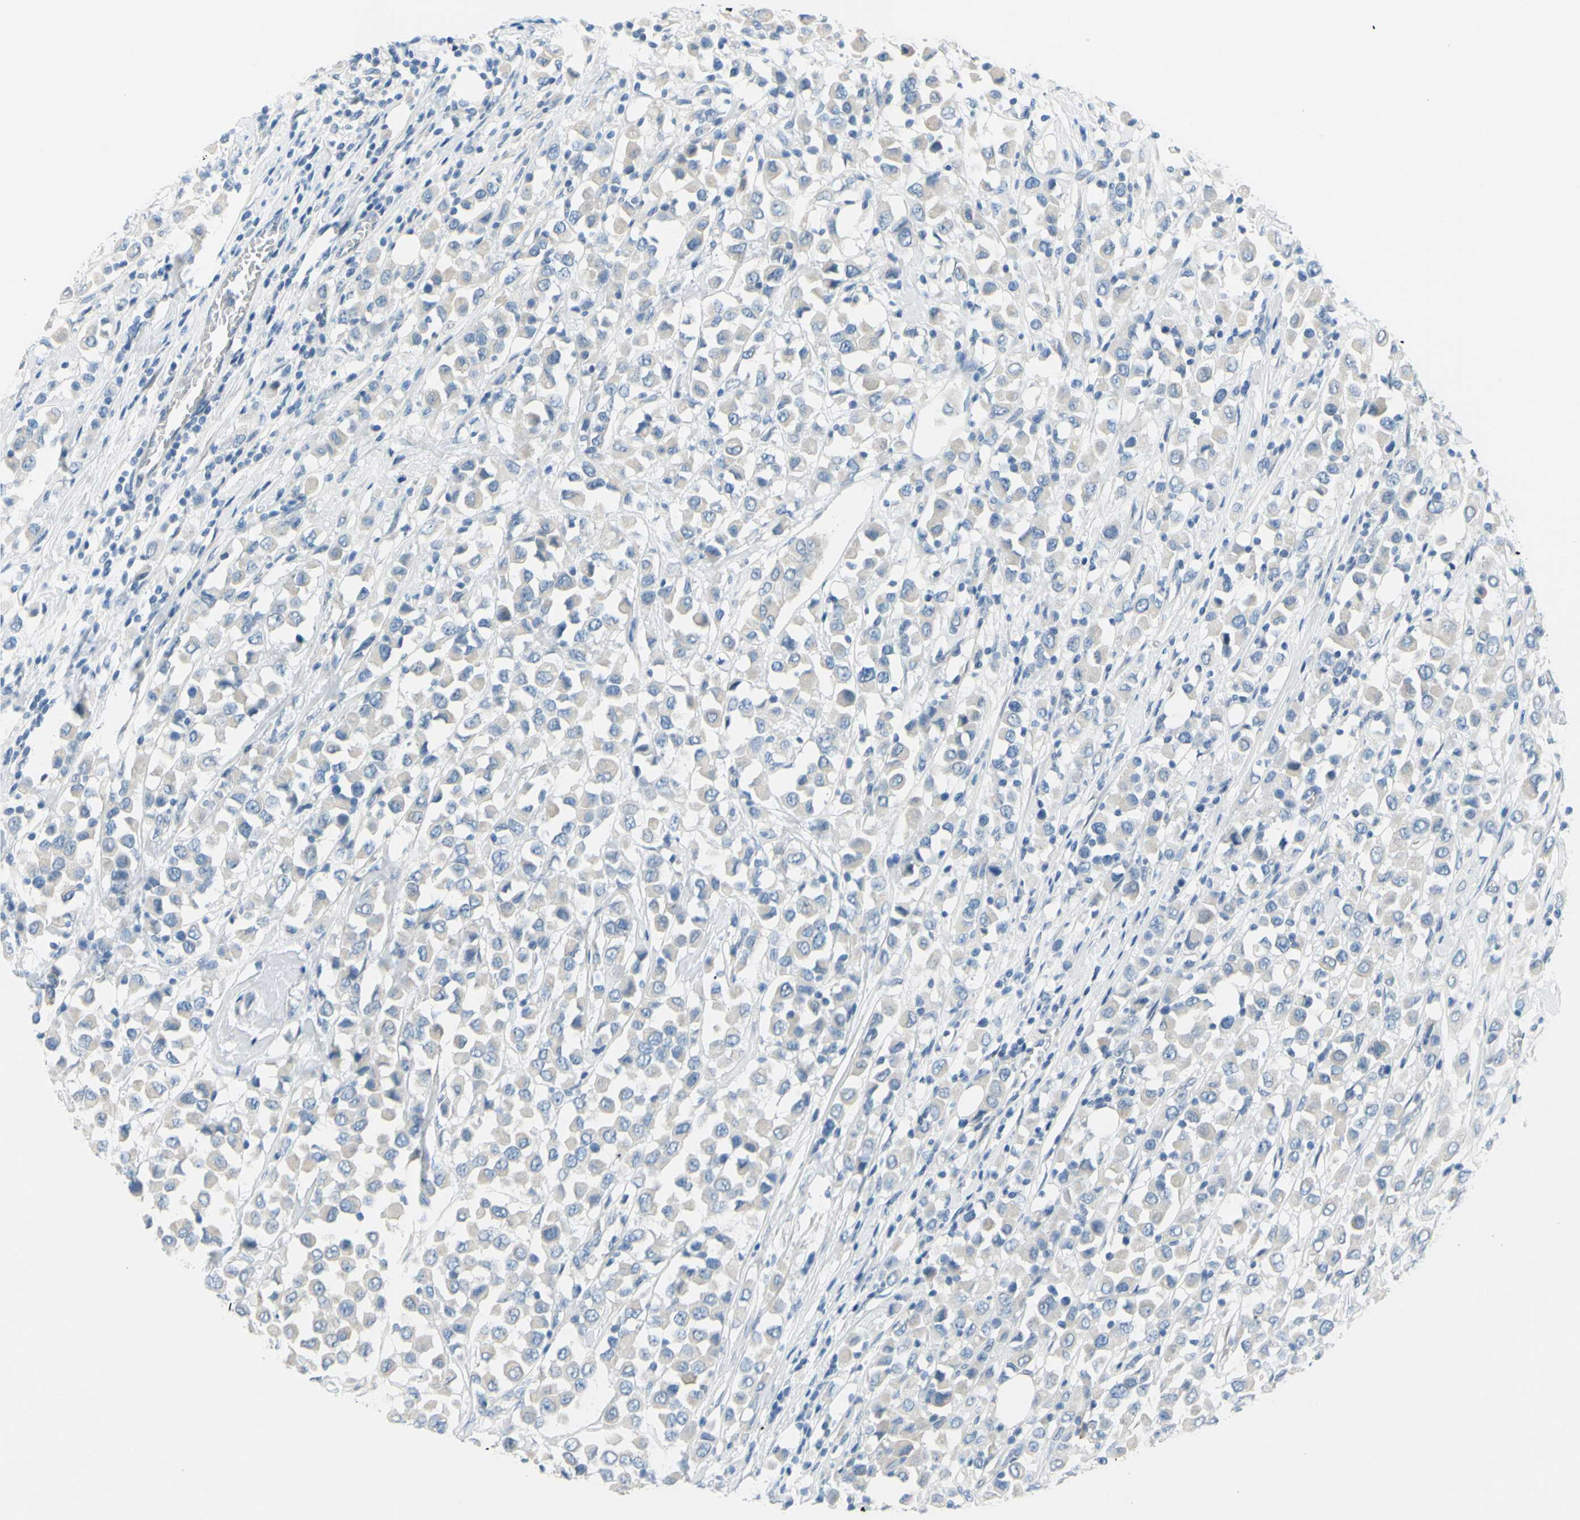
{"staining": {"intensity": "negative", "quantity": "none", "location": "none"}, "tissue": "breast cancer", "cell_type": "Tumor cells", "image_type": "cancer", "snomed": [{"axis": "morphology", "description": "Duct carcinoma"}, {"axis": "topography", "description": "Breast"}], "caption": "A high-resolution micrograph shows immunohistochemistry (IHC) staining of breast cancer, which shows no significant expression in tumor cells.", "gene": "DCT", "patient": {"sex": "female", "age": 61}}